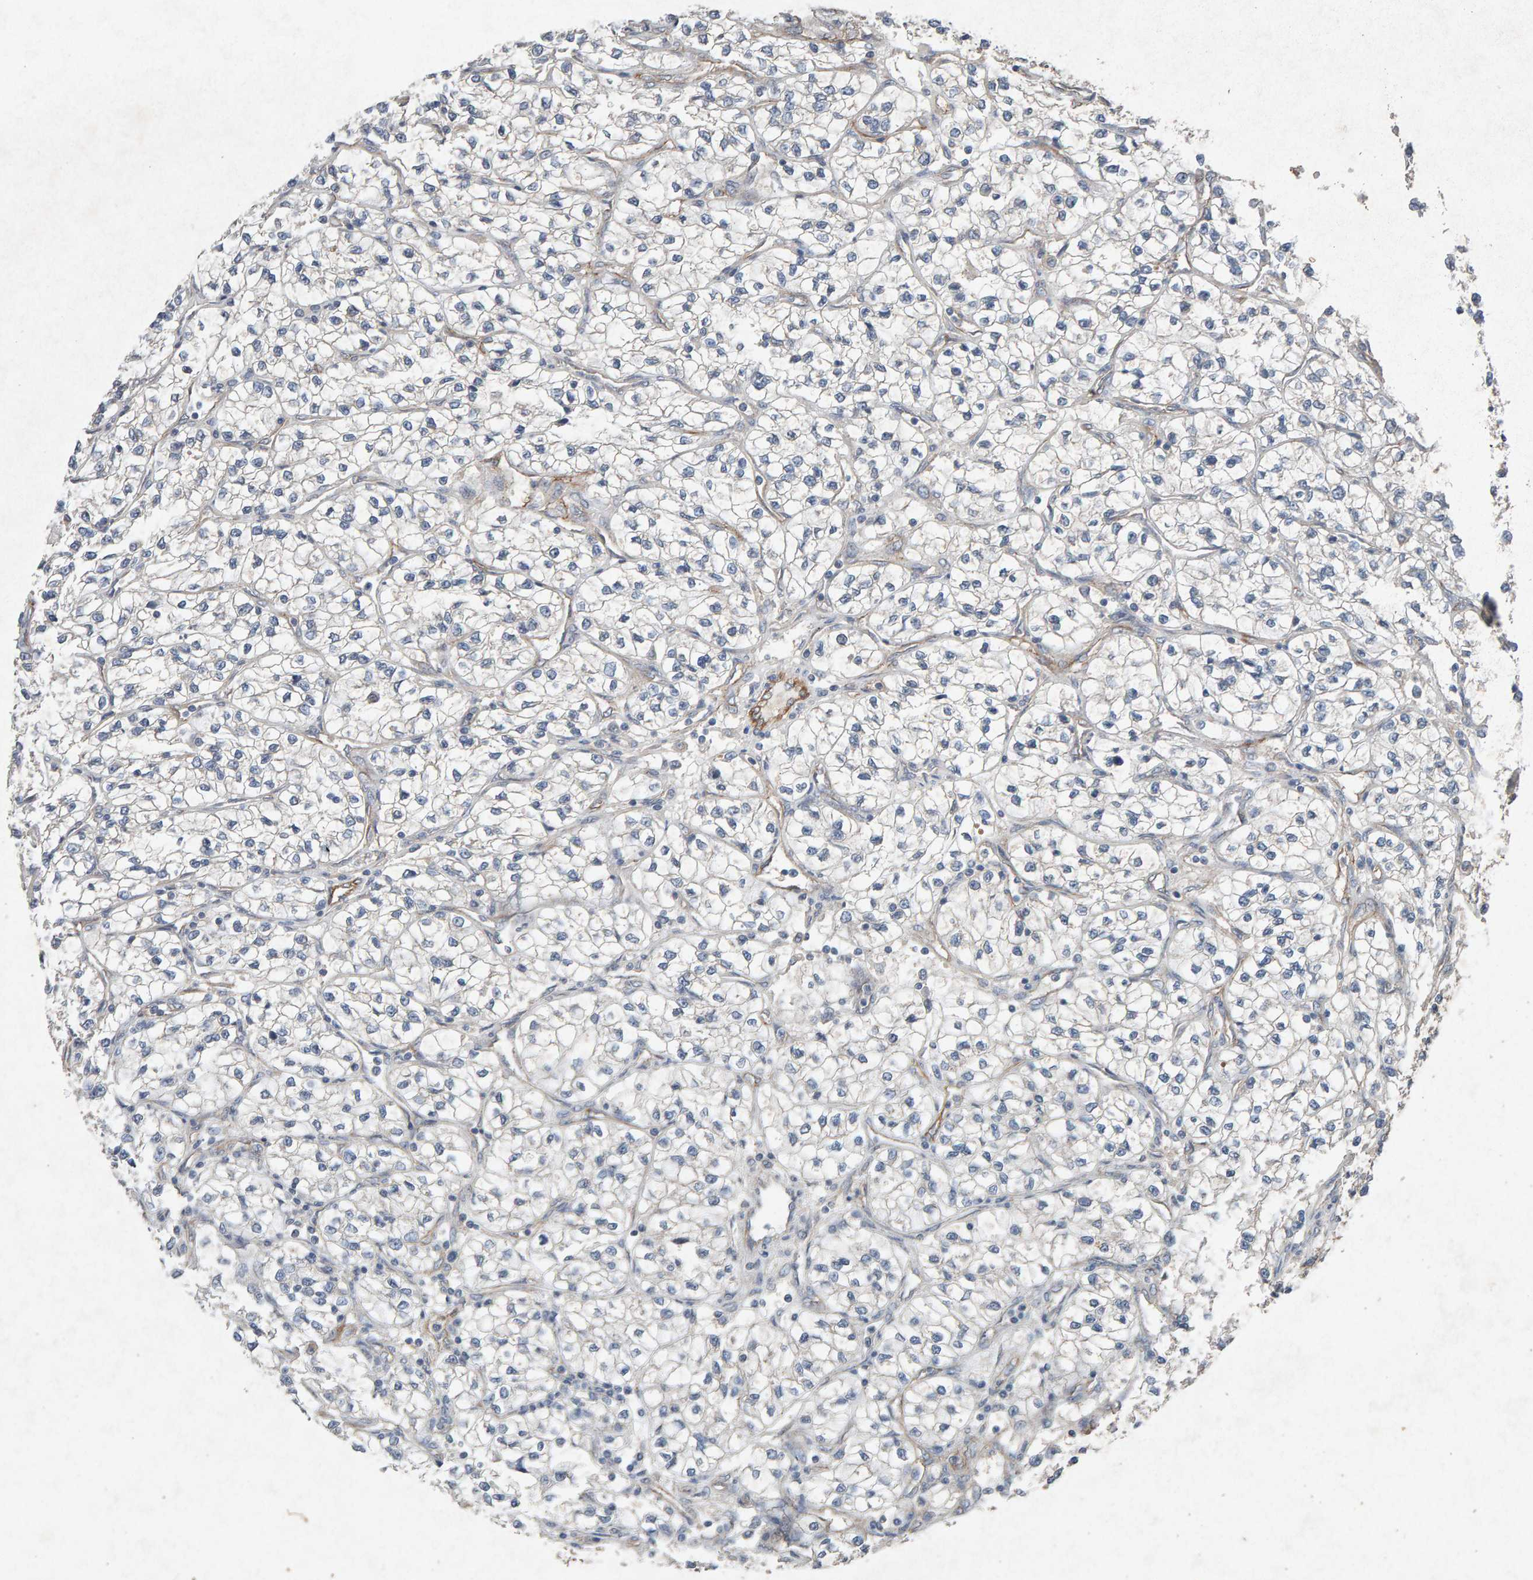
{"staining": {"intensity": "negative", "quantity": "none", "location": "none"}, "tissue": "renal cancer", "cell_type": "Tumor cells", "image_type": "cancer", "snomed": [{"axis": "morphology", "description": "Adenocarcinoma, NOS"}, {"axis": "topography", "description": "Kidney"}], "caption": "Immunohistochemistry histopathology image of neoplastic tissue: renal cancer (adenocarcinoma) stained with DAB exhibits no significant protein positivity in tumor cells.", "gene": "PTPRM", "patient": {"sex": "female", "age": 57}}